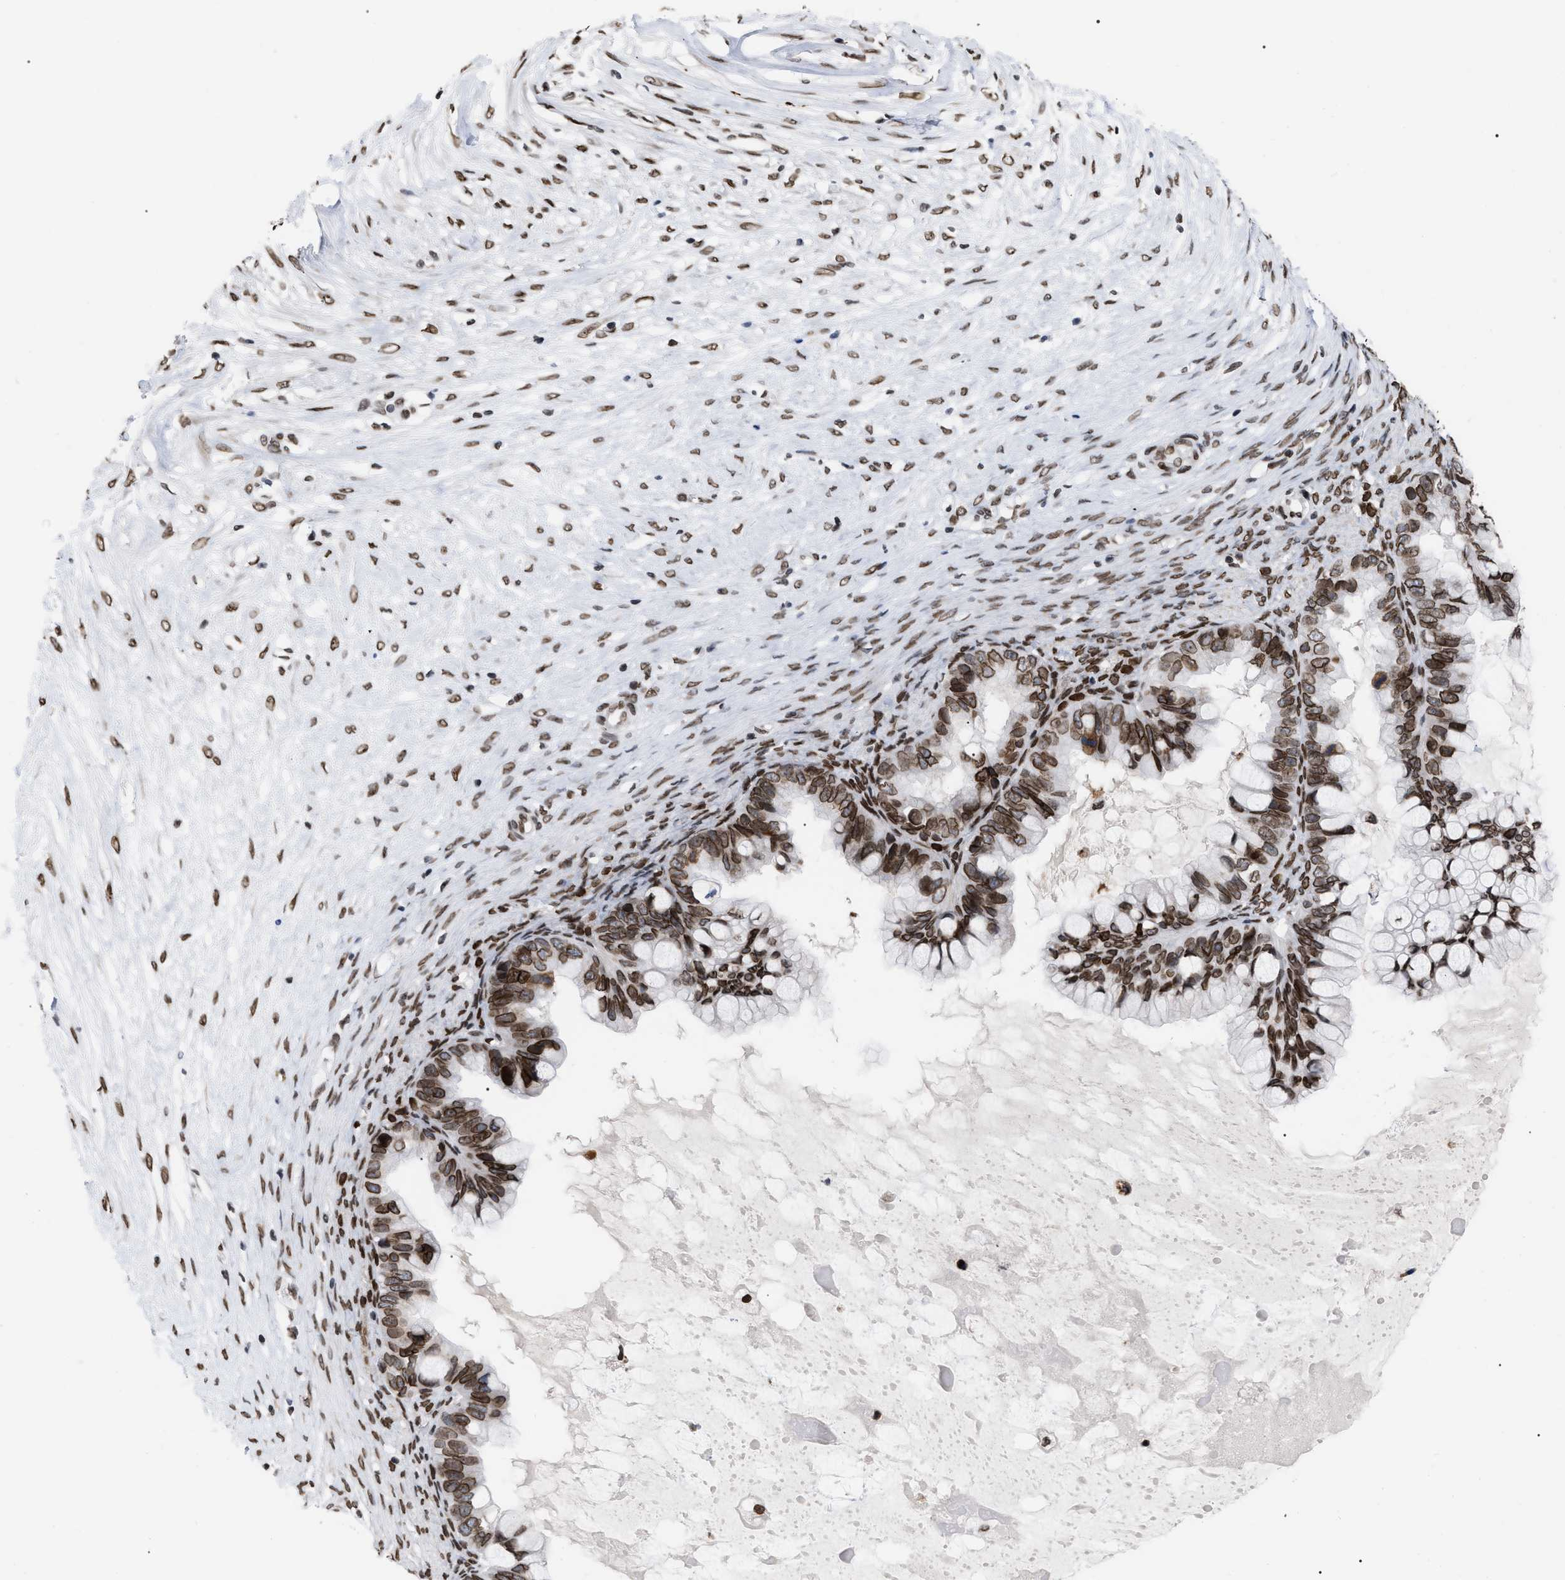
{"staining": {"intensity": "strong", "quantity": ">75%", "location": "cytoplasmic/membranous,nuclear"}, "tissue": "ovarian cancer", "cell_type": "Tumor cells", "image_type": "cancer", "snomed": [{"axis": "morphology", "description": "Cystadenocarcinoma, mucinous, NOS"}, {"axis": "topography", "description": "Ovary"}], "caption": "Human ovarian cancer stained for a protein (brown) displays strong cytoplasmic/membranous and nuclear positive expression in approximately >75% of tumor cells.", "gene": "TPR", "patient": {"sex": "female", "age": 80}}